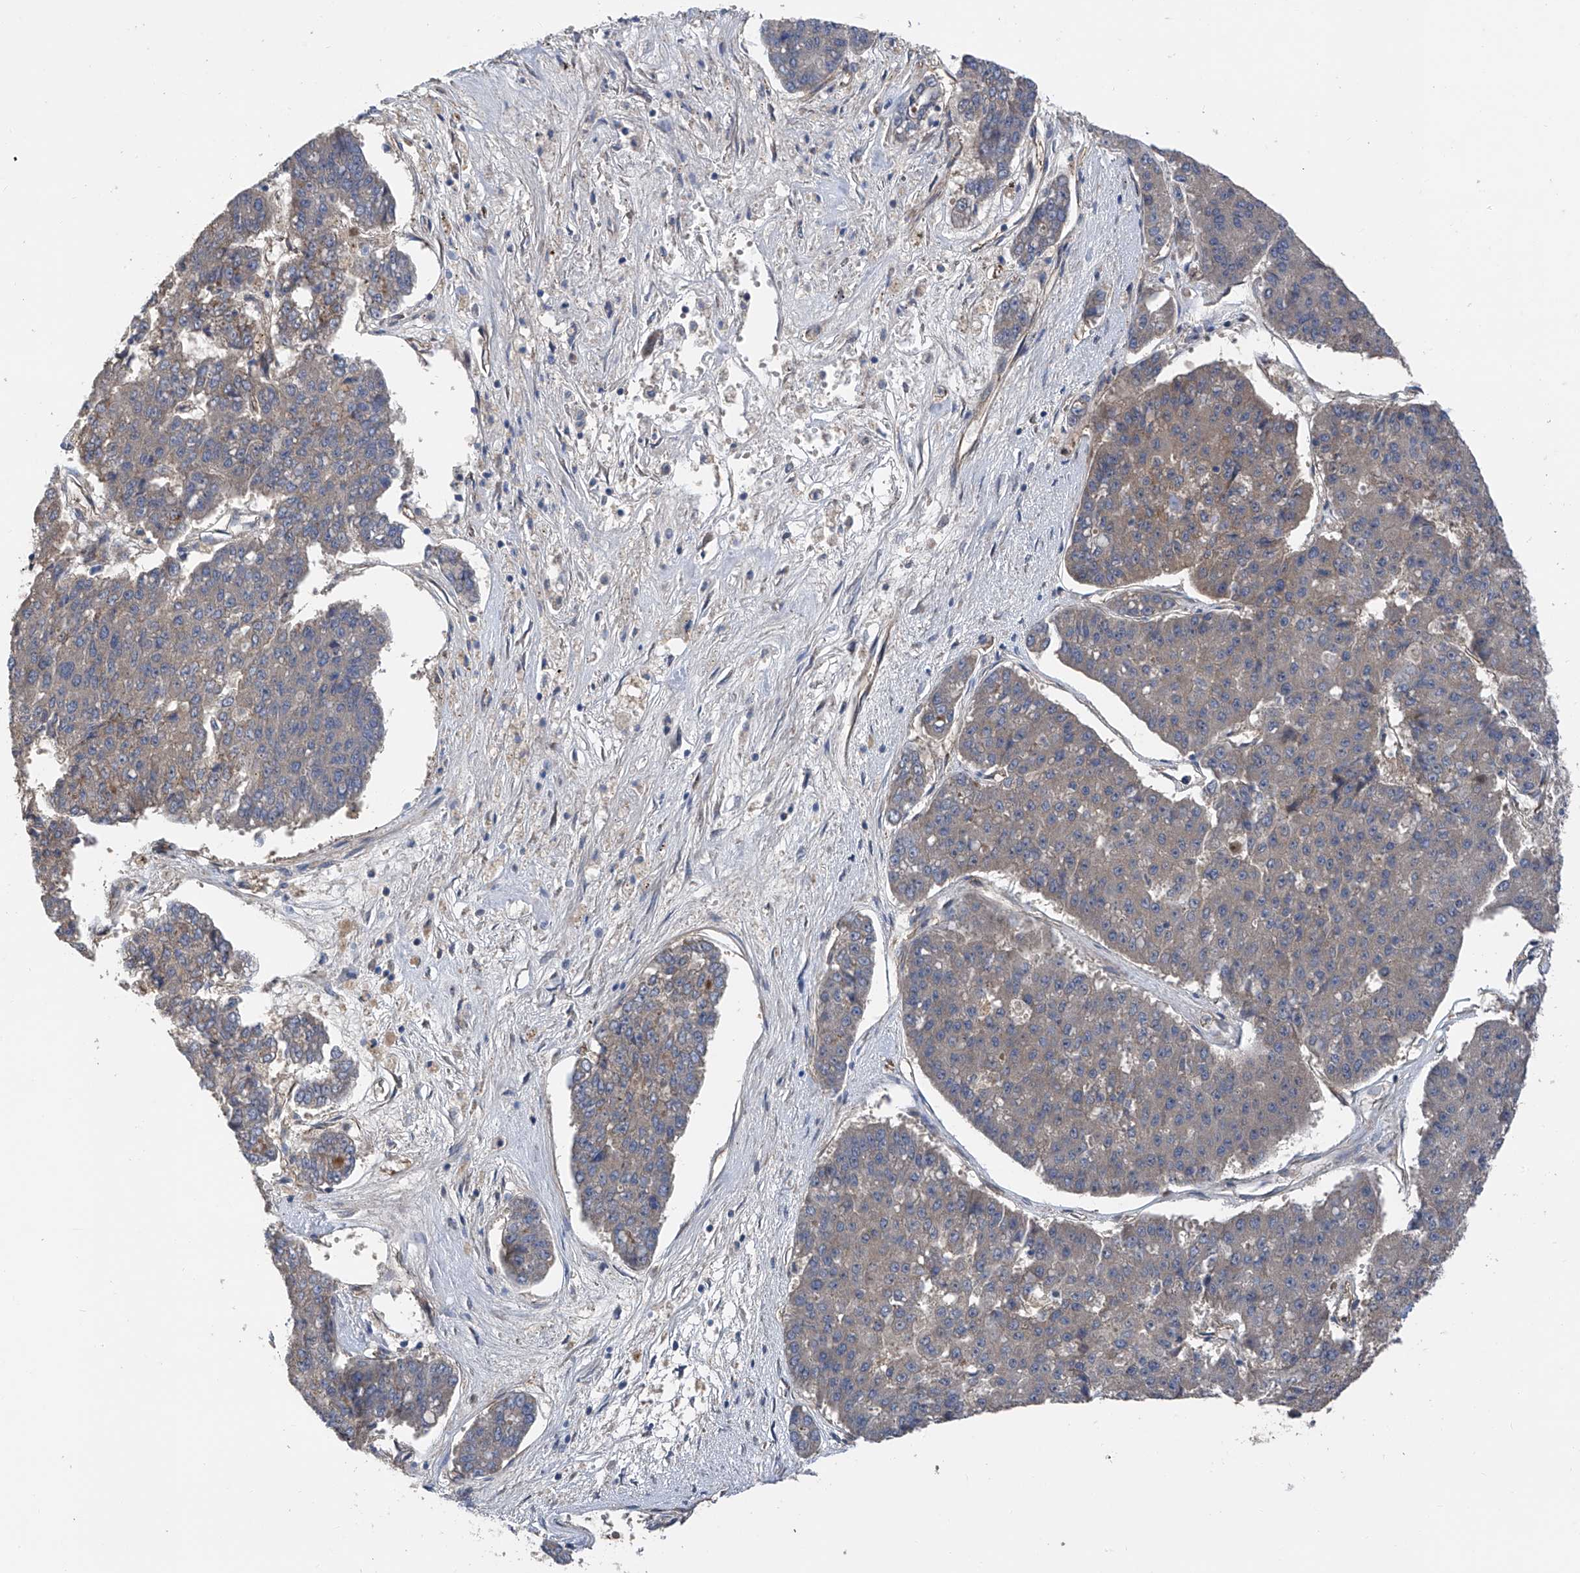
{"staining": {"intensity": "weak", "quantity": "25%-75%", "location": "cytoplasmic/membranous"}, "tissue": "pancreatic cancer", "cell_type": "Tumor cells", "image_type": "cancer", "snomed": [{"axis": "morphology", "description": "Adenocarcinoma, NOS"}, {"axis": "topography", "description": "Pancreas"}], "caption": "Immunohistochemical staining of human pancreatic cancer (adenocarcinoma) displays low levels of weak cytoplasmic/membranous protein positivity in approximately 25%-75% of tumor cells.", "gene": "PTK2", "patient": {"sex": "male", "age": 50}}